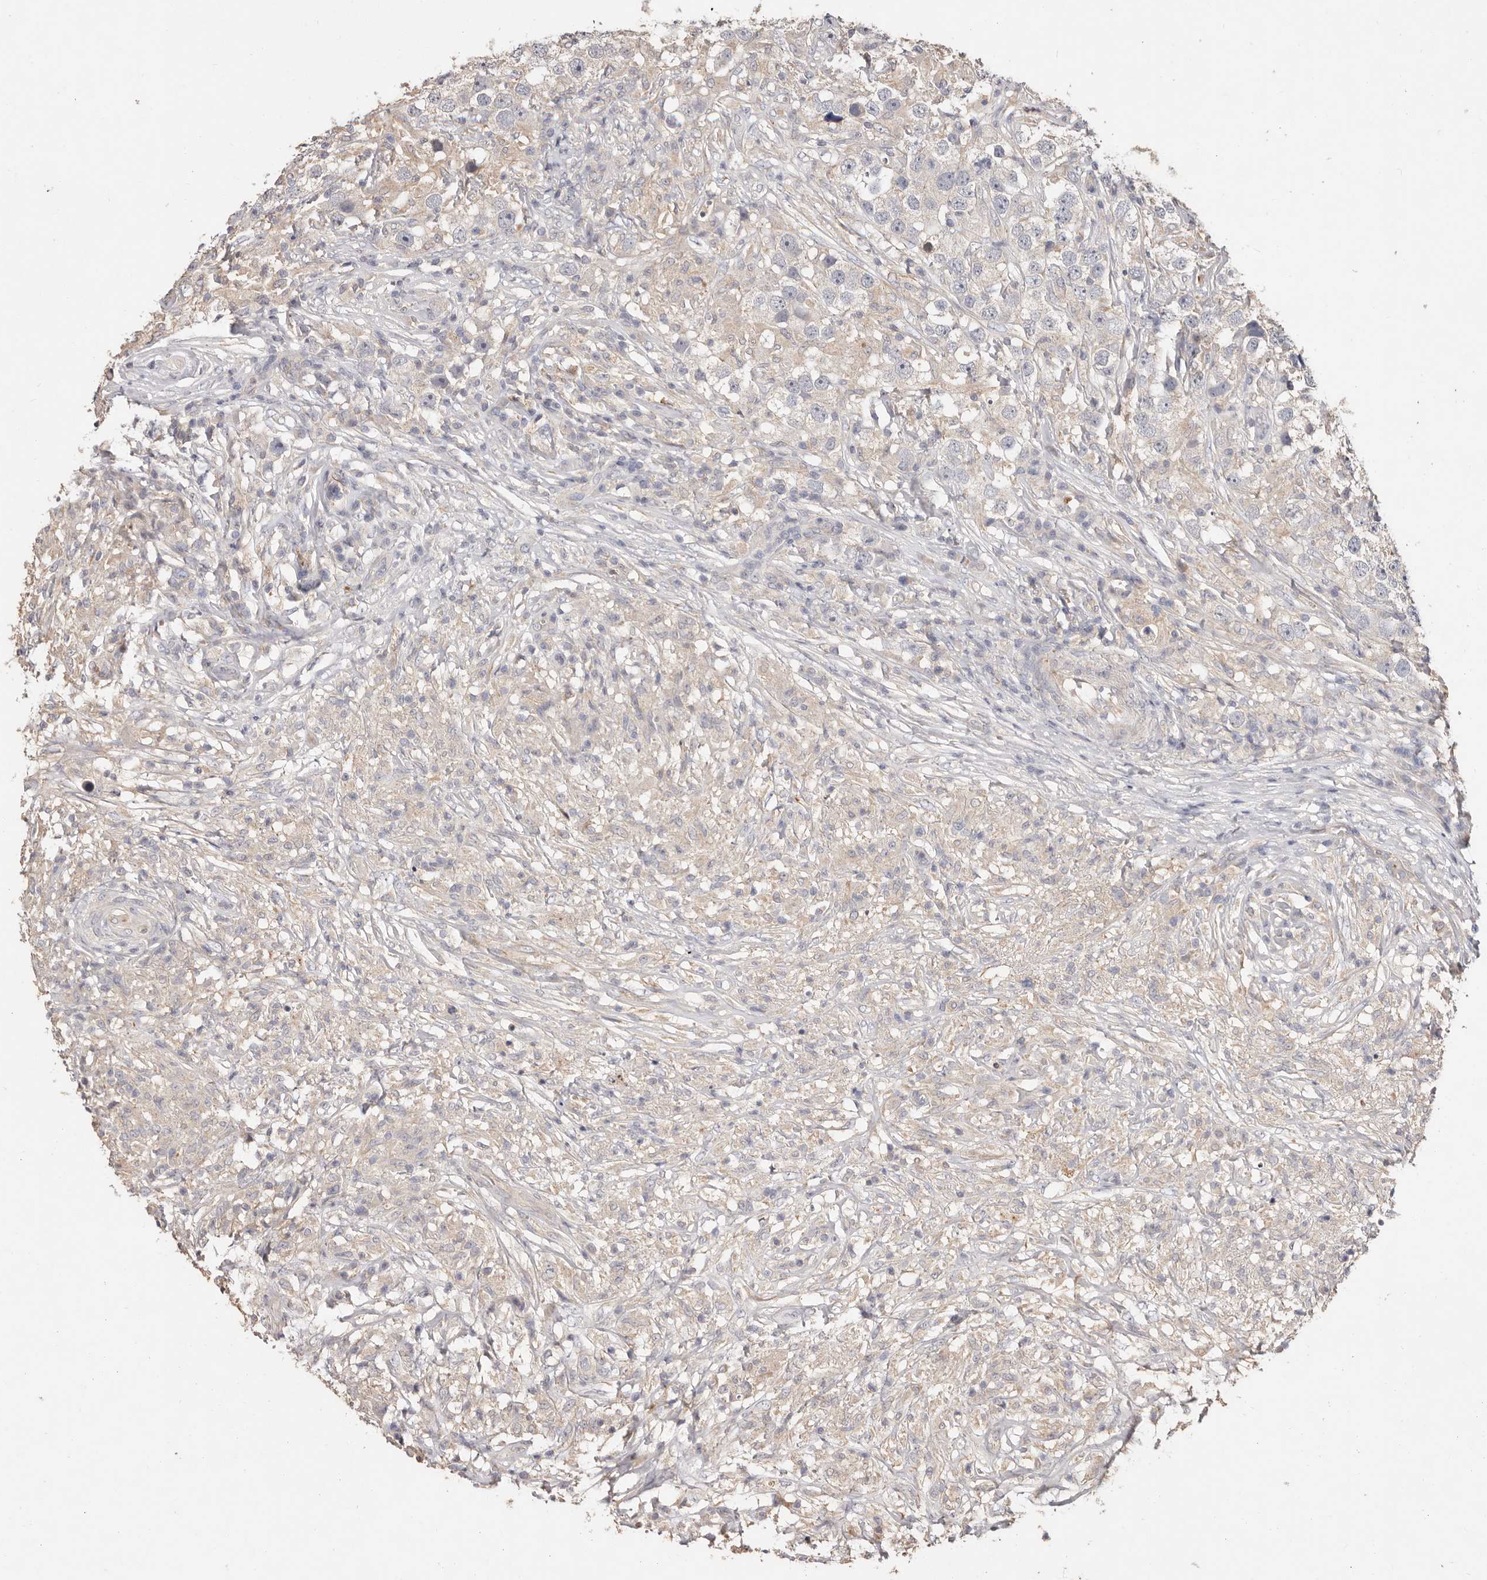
{"staining": {"intensity": "negative", "quantity": "none", "location": "none"}, "tissue": "testis cancer", "cell_type": "Tumor cells", "image_type": "cancer", "snomed": [{"axis": "morphology", "description": "Seminoma, NOS"}, {"axis": "topography", "description": "Testis"}], "caption": "Tumor cells are negative for protein expression in human testis cancer (seminoma).", "gene": "THBS3", "patient": {"sex": "male", "age": 49}}